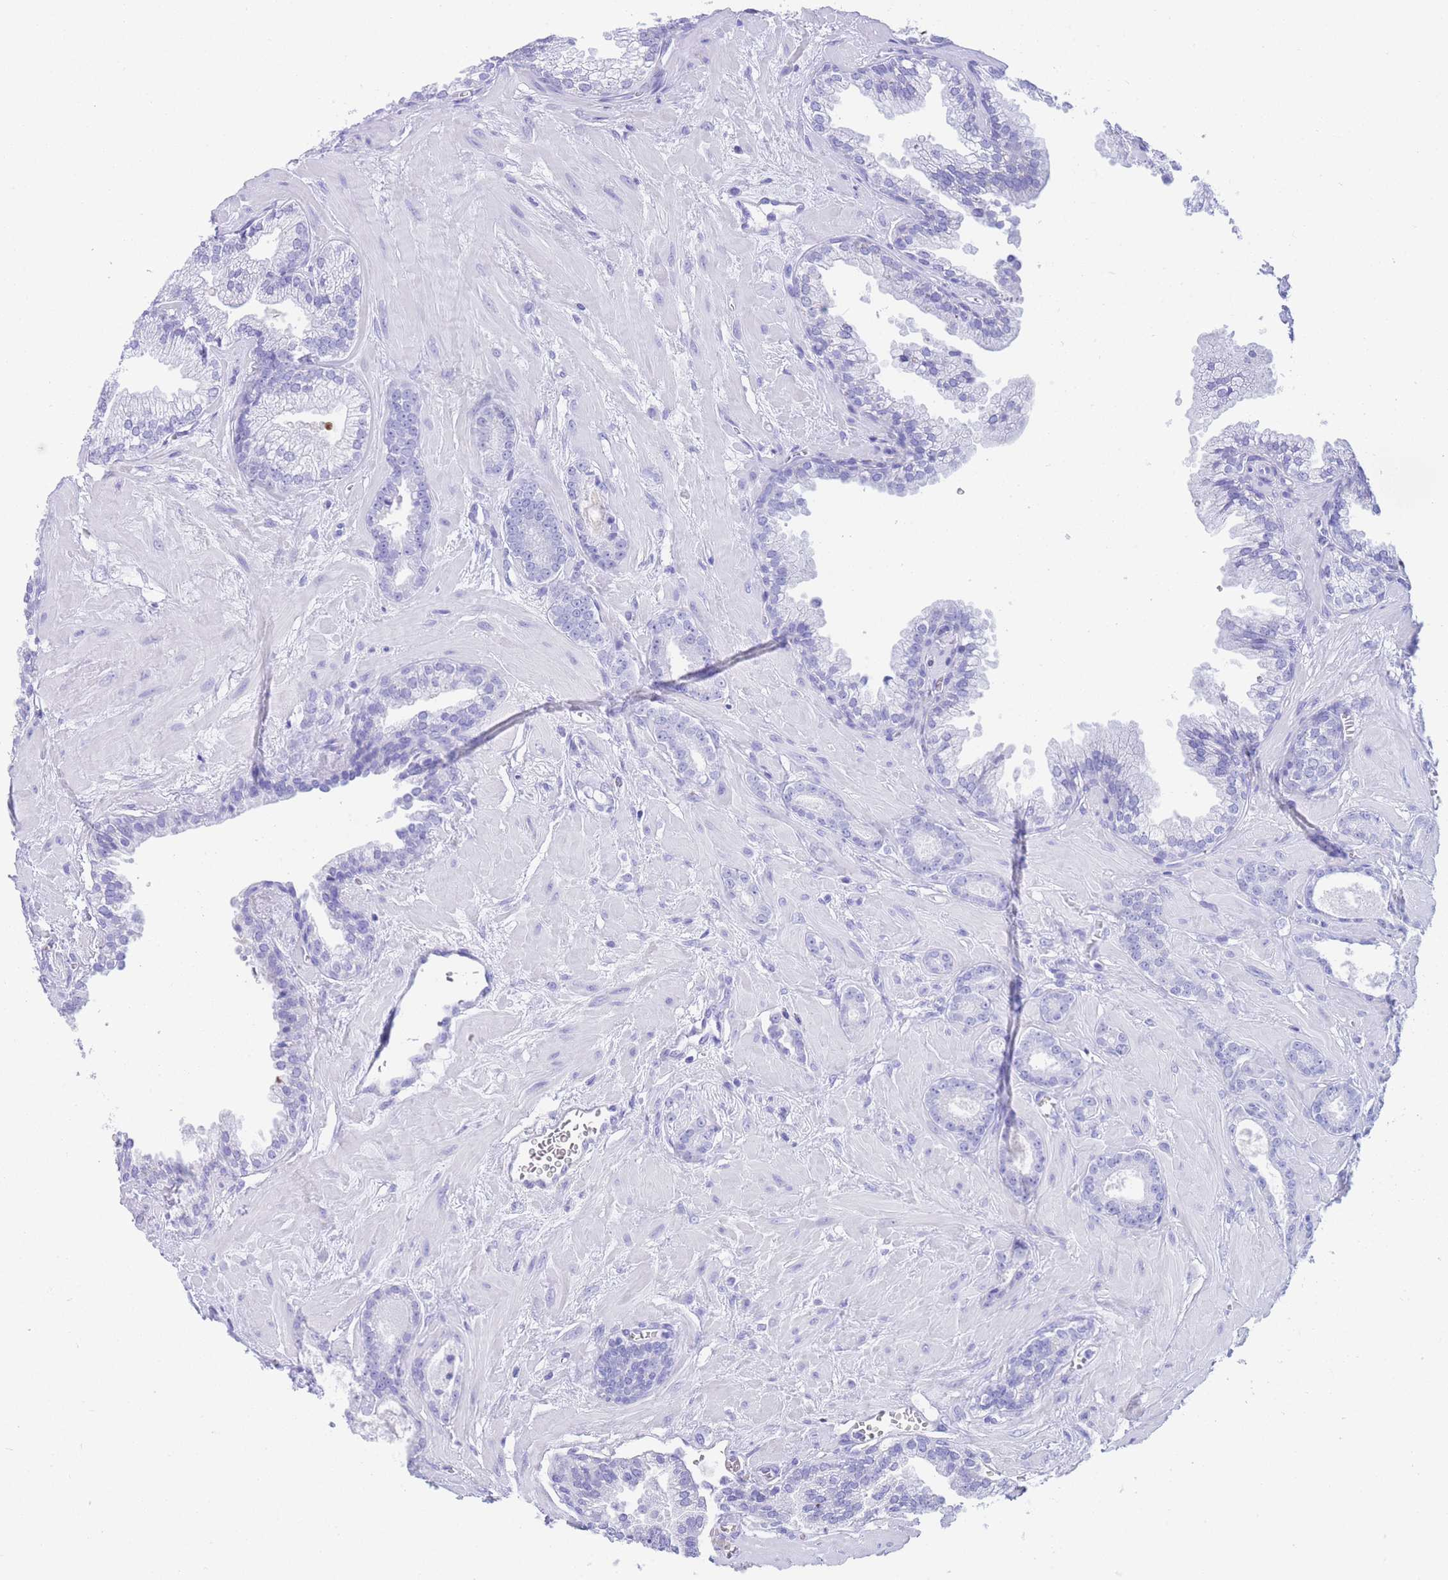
{"staining": {"intensity": "negative", "quantity": "none", "location": "none"}, "tissue": "prostate cancer", "cell_type": "Tumor cells", "image_type": "cancer", "snomed": [{"axis": "morphology", "description": "Adenocarcinoma, Low grade"}, {"axis": "topography", "description": "Prostate"}], "caption": "Photomicrograph shows no protein positivity in tumor cells of low-grade adenocarcinoma (prostate) tissue.", "gene": "SLCO1B3", "patient": {"sex": "male", "age": 60}}